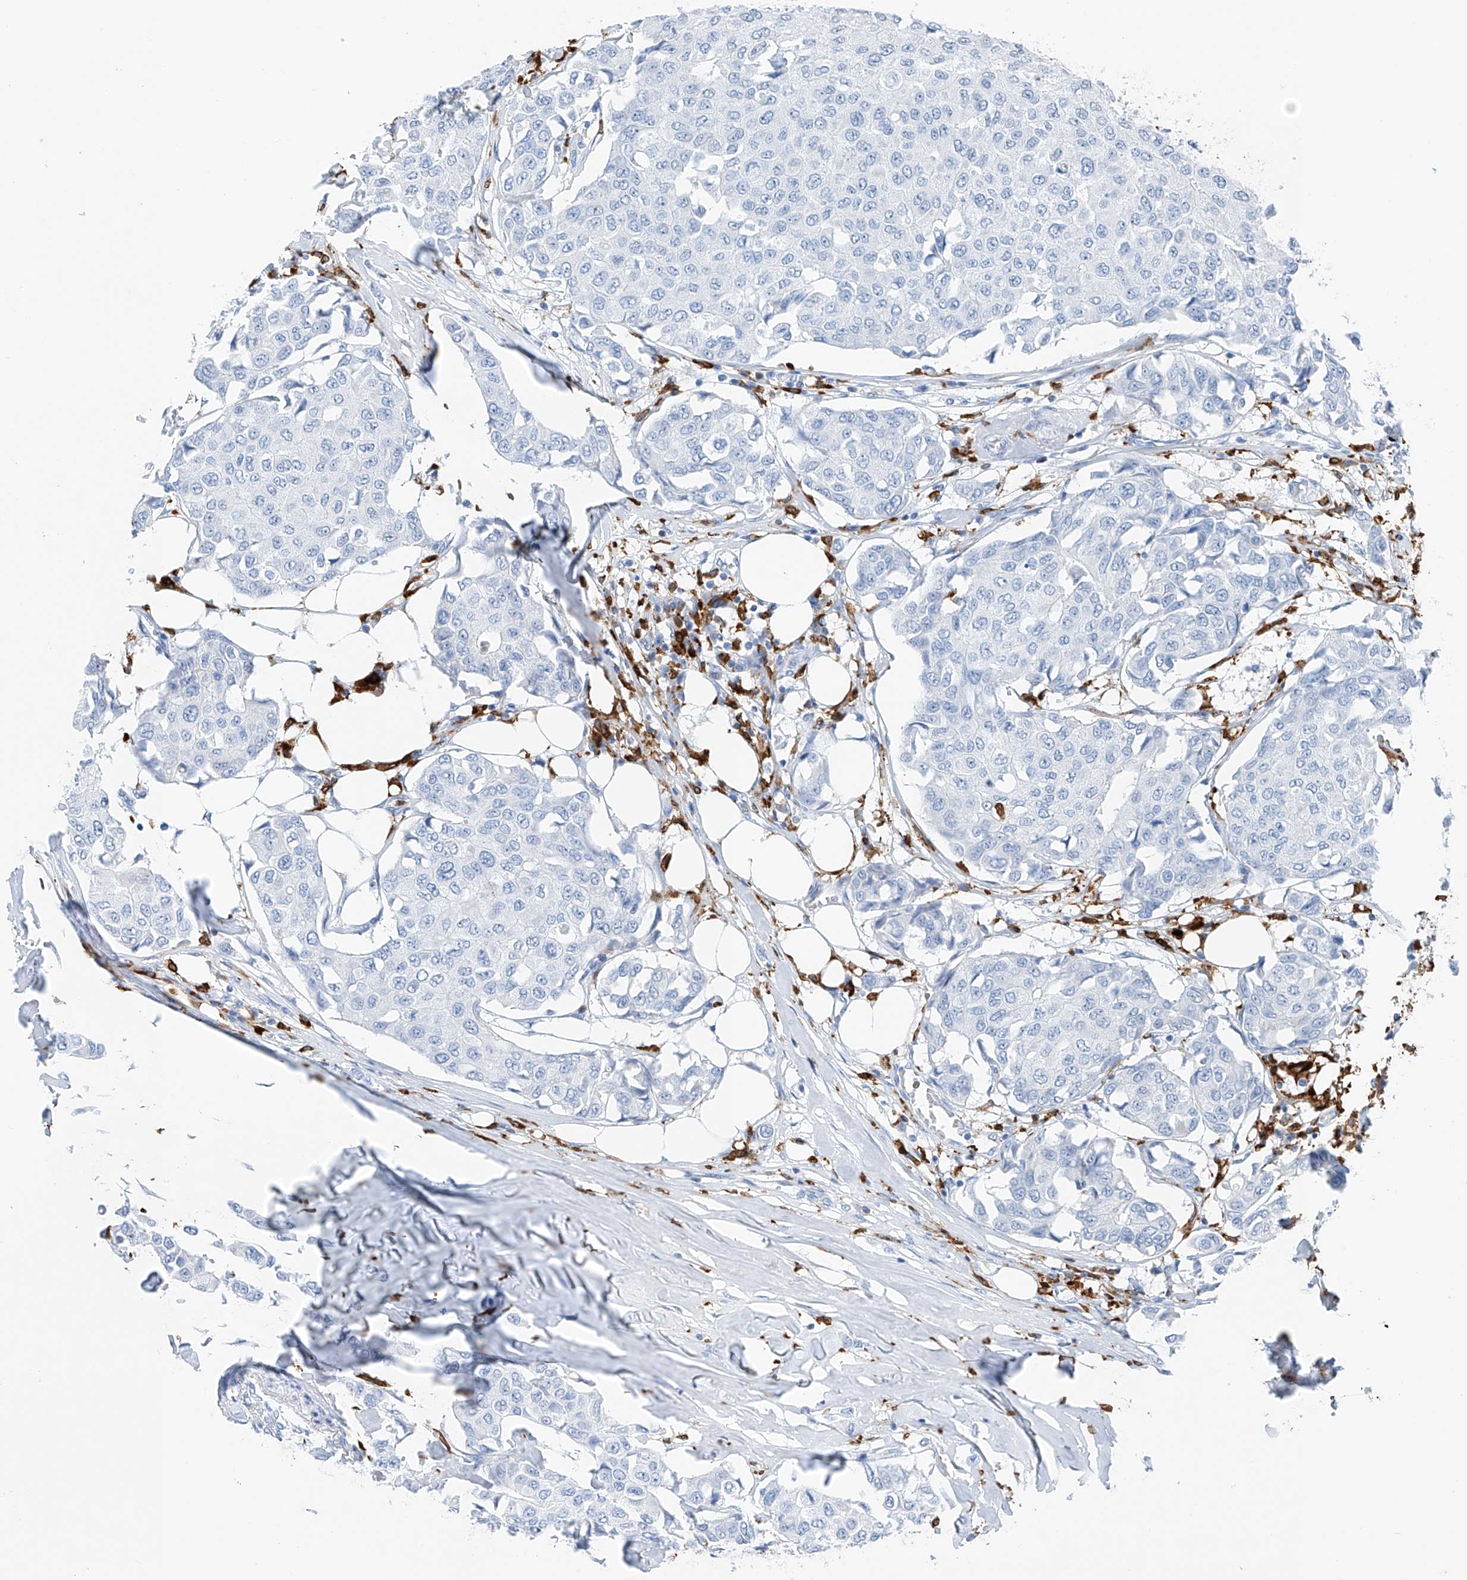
{"staining": {"intensity": "negative", "quantity": "none", "location": "none"}, "tissue": "breast cancer", "cell_type": "Tumor cells", "image_type": "cancer", "snomed": [{"axis": "morphology", "description": "Duct carcinoma"}, {"axis": "topography", "description": "Breast"}], "caption": "Immunohistochemistry of human breast cancer (infiltrating ductal carcinoma) shows no staining in tumor cells.", "gene": "TBXAS1", "patient": {"sex": "female", "age": 80}}